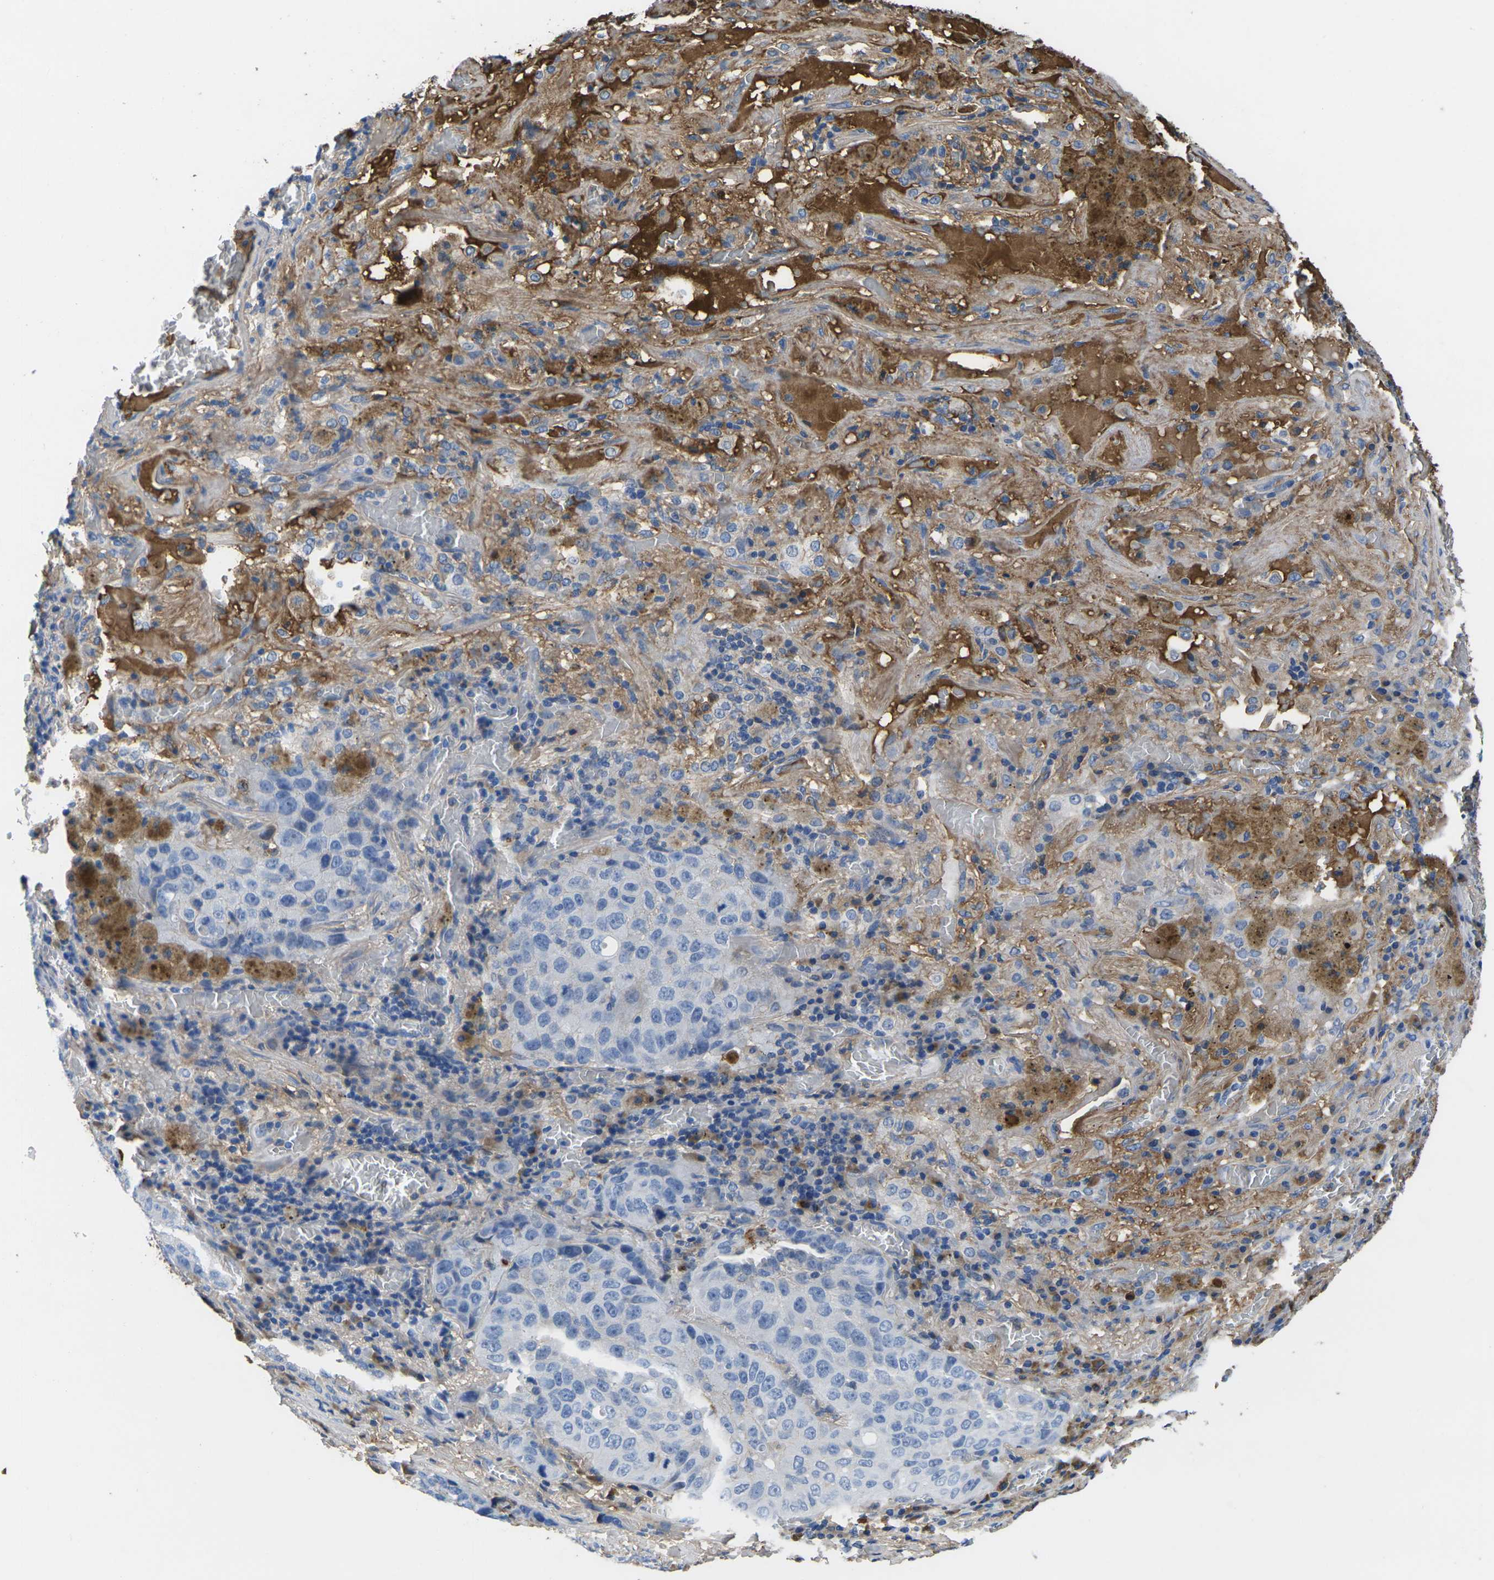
{"staining": {"intensity": "moderate", "quantity": "<25%", "location": "cytoplasmic/membranous"}, "tissue": "lung cancer", "cell_type": "Tumor cells", "image_type": "cancer", "snomed": [{"axis": "morphology", "description": "Squamous cell carcinoma, NOS"}, {"axis": "topography", "description": "Lung"}], "caption": "About <25% of tumor cells in lung cancer show moderate cytoplasmic/membranous protein expression as visualized by brown immunohistochemical staining.", "gene": "GREM2", "patient": {"sex": "male", "age": 57}}